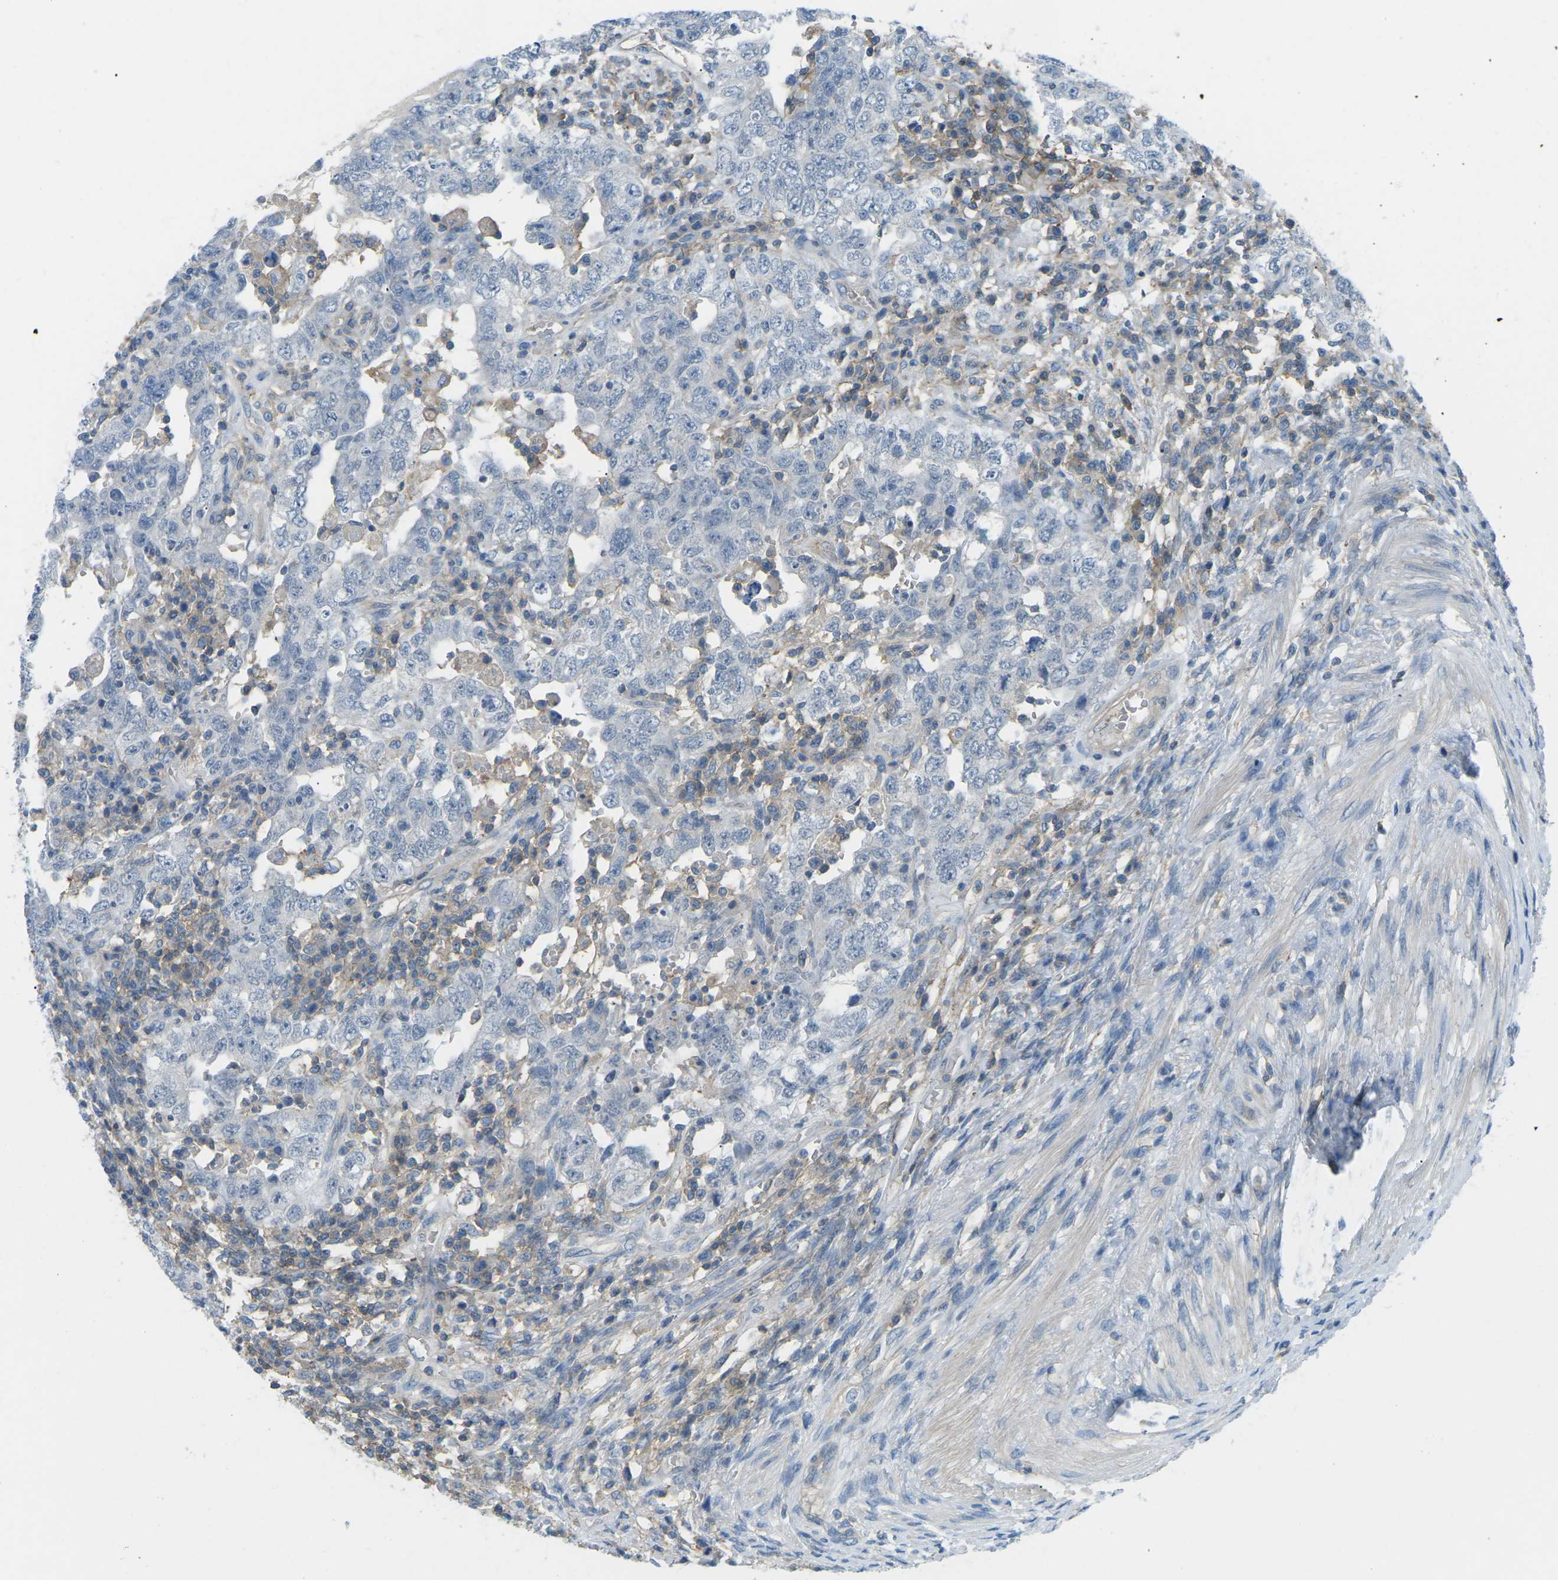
{"staining": {"intensity": "negative", "quantity": "none", "location": "none"}, "tissue": "testis cancer", "cell_type": "Tumor cells", "image_type": "cancer", "snomed": [{"axis": "morphology", "description": "Carcinoma, Embryonal, NOS"}, {"axis": "topography", "description": "Testis"}], "caption": "An immunohistochemistry (IHC) micrograph of testis cancer is shown. There is no staining in tumor cells of testis cancer.", "gene": "CD47", "patient": {"sex": "male", "age": 26}}